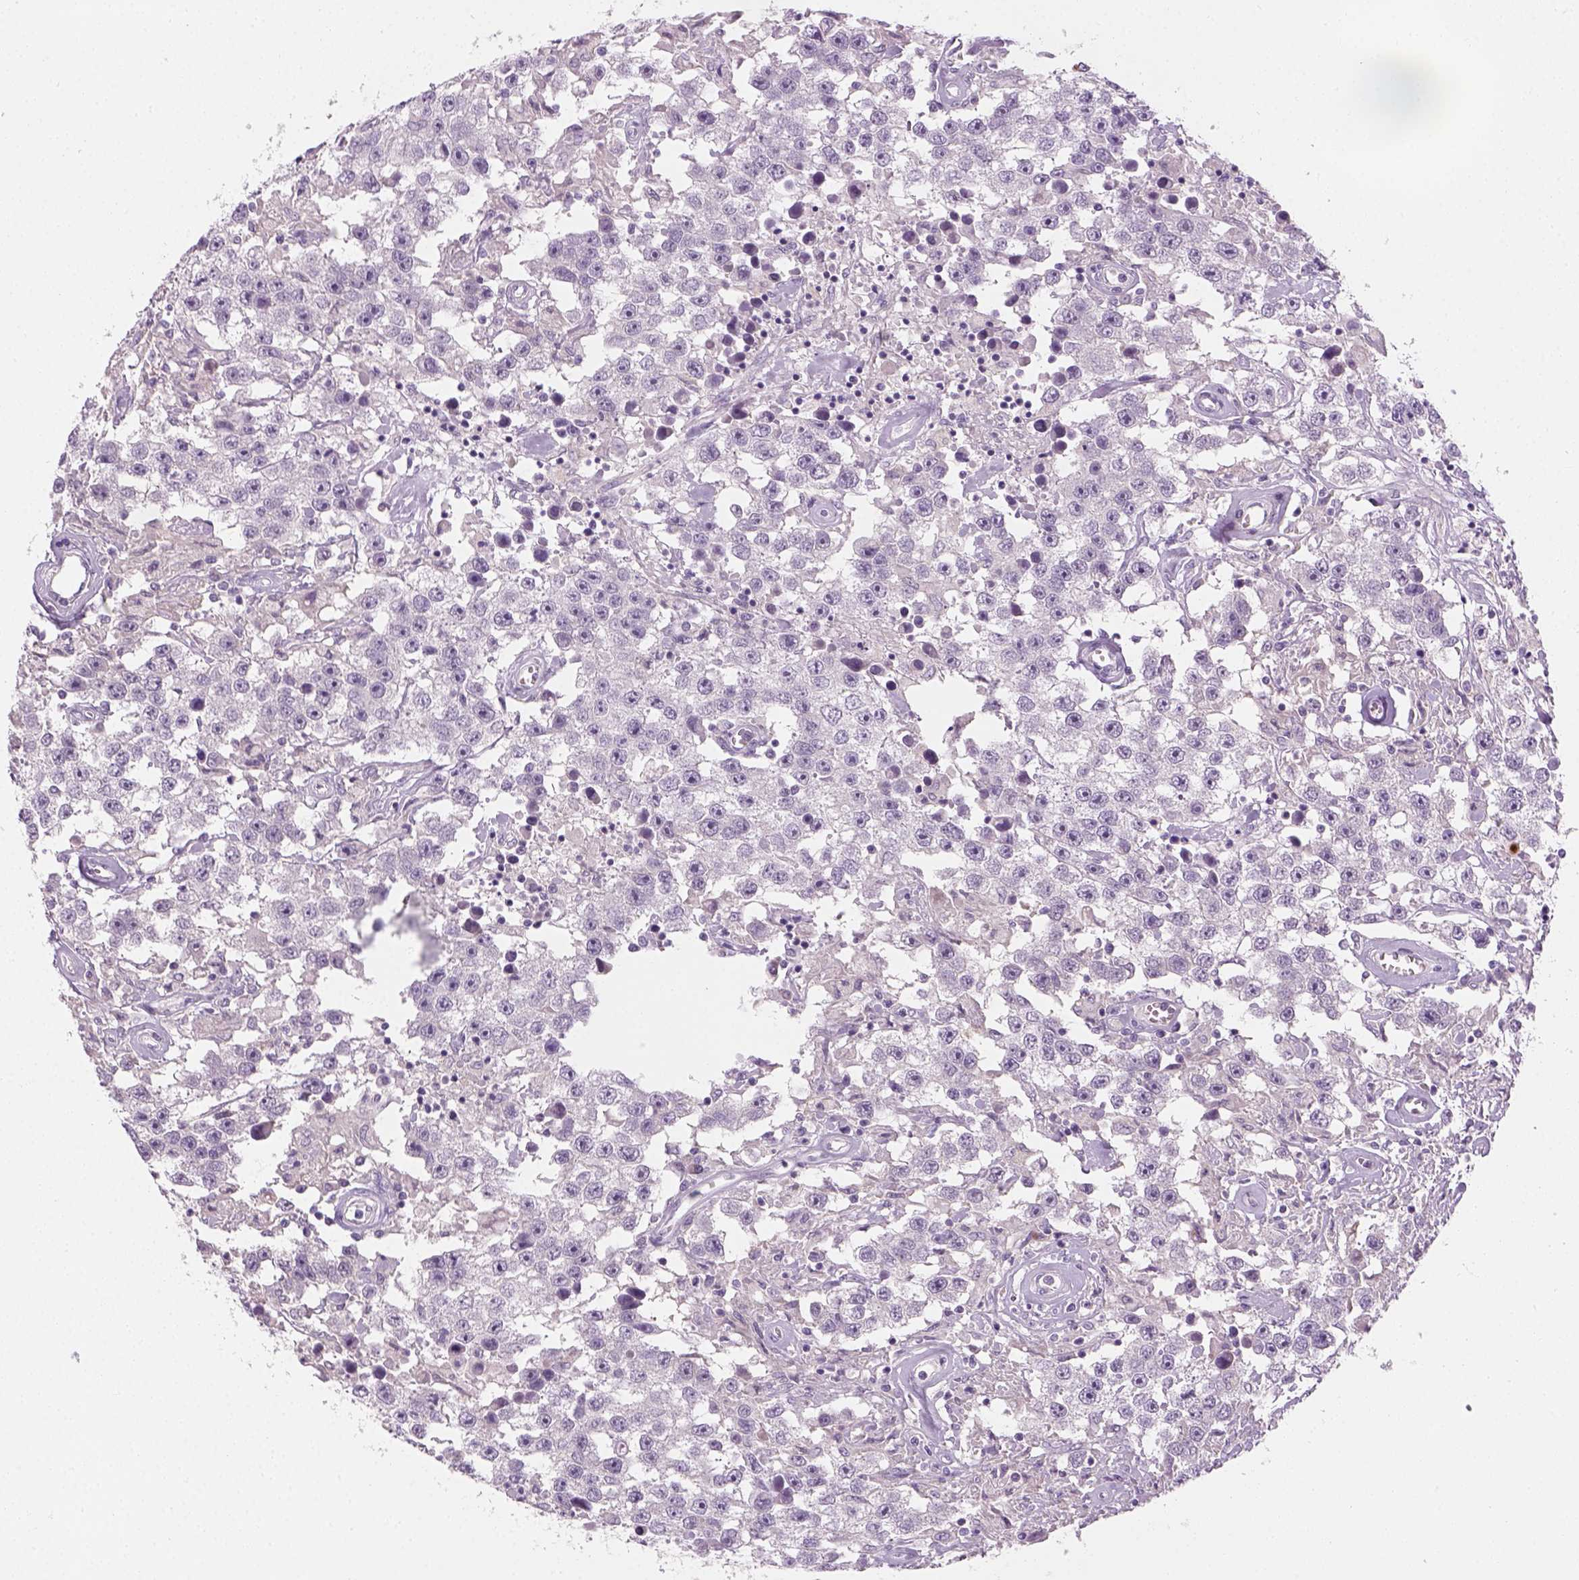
{"staining": {"intensity": "negative", "quantity": "none", "location": "none"}, "tissue": "testis cancer", "cell_type": "Tumor cells", "image_type": "cancer", "snomed": [{"axis": "morphology", "description": "Seminoma, NOS"}, {"axis": "topography", "description": "Testis"}], "caption": "Immunohistochemistry photomicrograph of neoplastic tissue: human testis seminoma stained with DAB displays no significant protein positivity in tumor cells. The staining was performed using DAB to visualize the protein expression in brown, while the nuclei were stained in blue with hematoxylin (Magnification: 20x).", "gene": "GFI1B", "patient": {"sex": "male", "age": 43}}